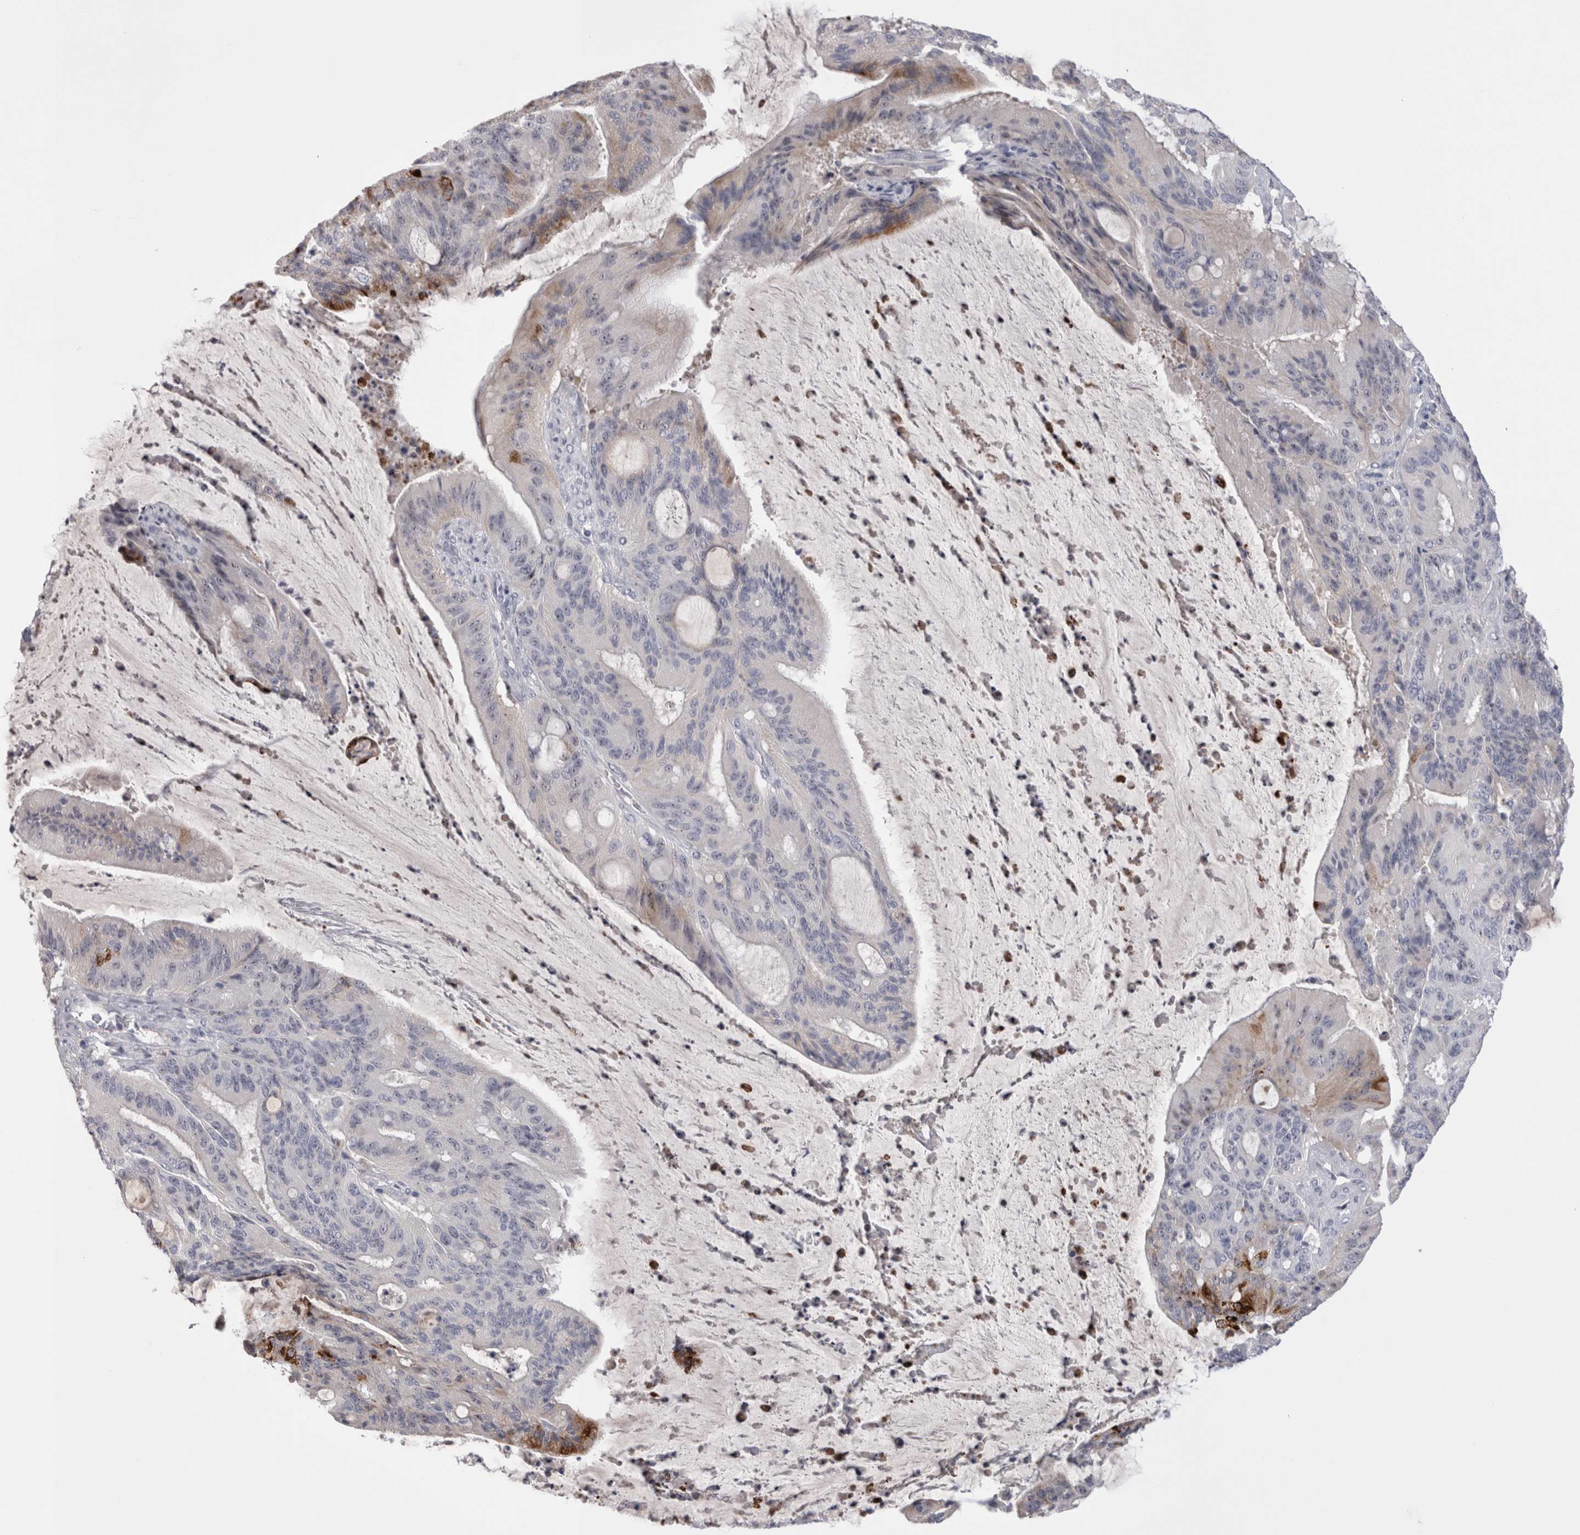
{"staining": {"intensity": "strong", "quantity": "<25%", "location": "cytoplasmic/membranous"}, "tissue": "liver cancer", "cell_type": "Tumor cells", "image_type": "cancer", "snomed": [{"axis": "morphology", "description": "Normal tissue, NOS"}, {"axis": "morphology", "description": "Cholangiocarcinoma"}, {"axis": "topography", "description": "Liver"}, {"axis": "topography", "description": "Peripheral nerve tissue"}], "caption": "Immunohistochemical staining of liver cancer reveals medium levels of strong cytoplasmic/membranous staining in about <25% of tumor cells. (brown staining indicates protein expression, while blue staining denotes nuclei).", "gene": "PWP2", "patient": {"sex": "female", "age": 73}}